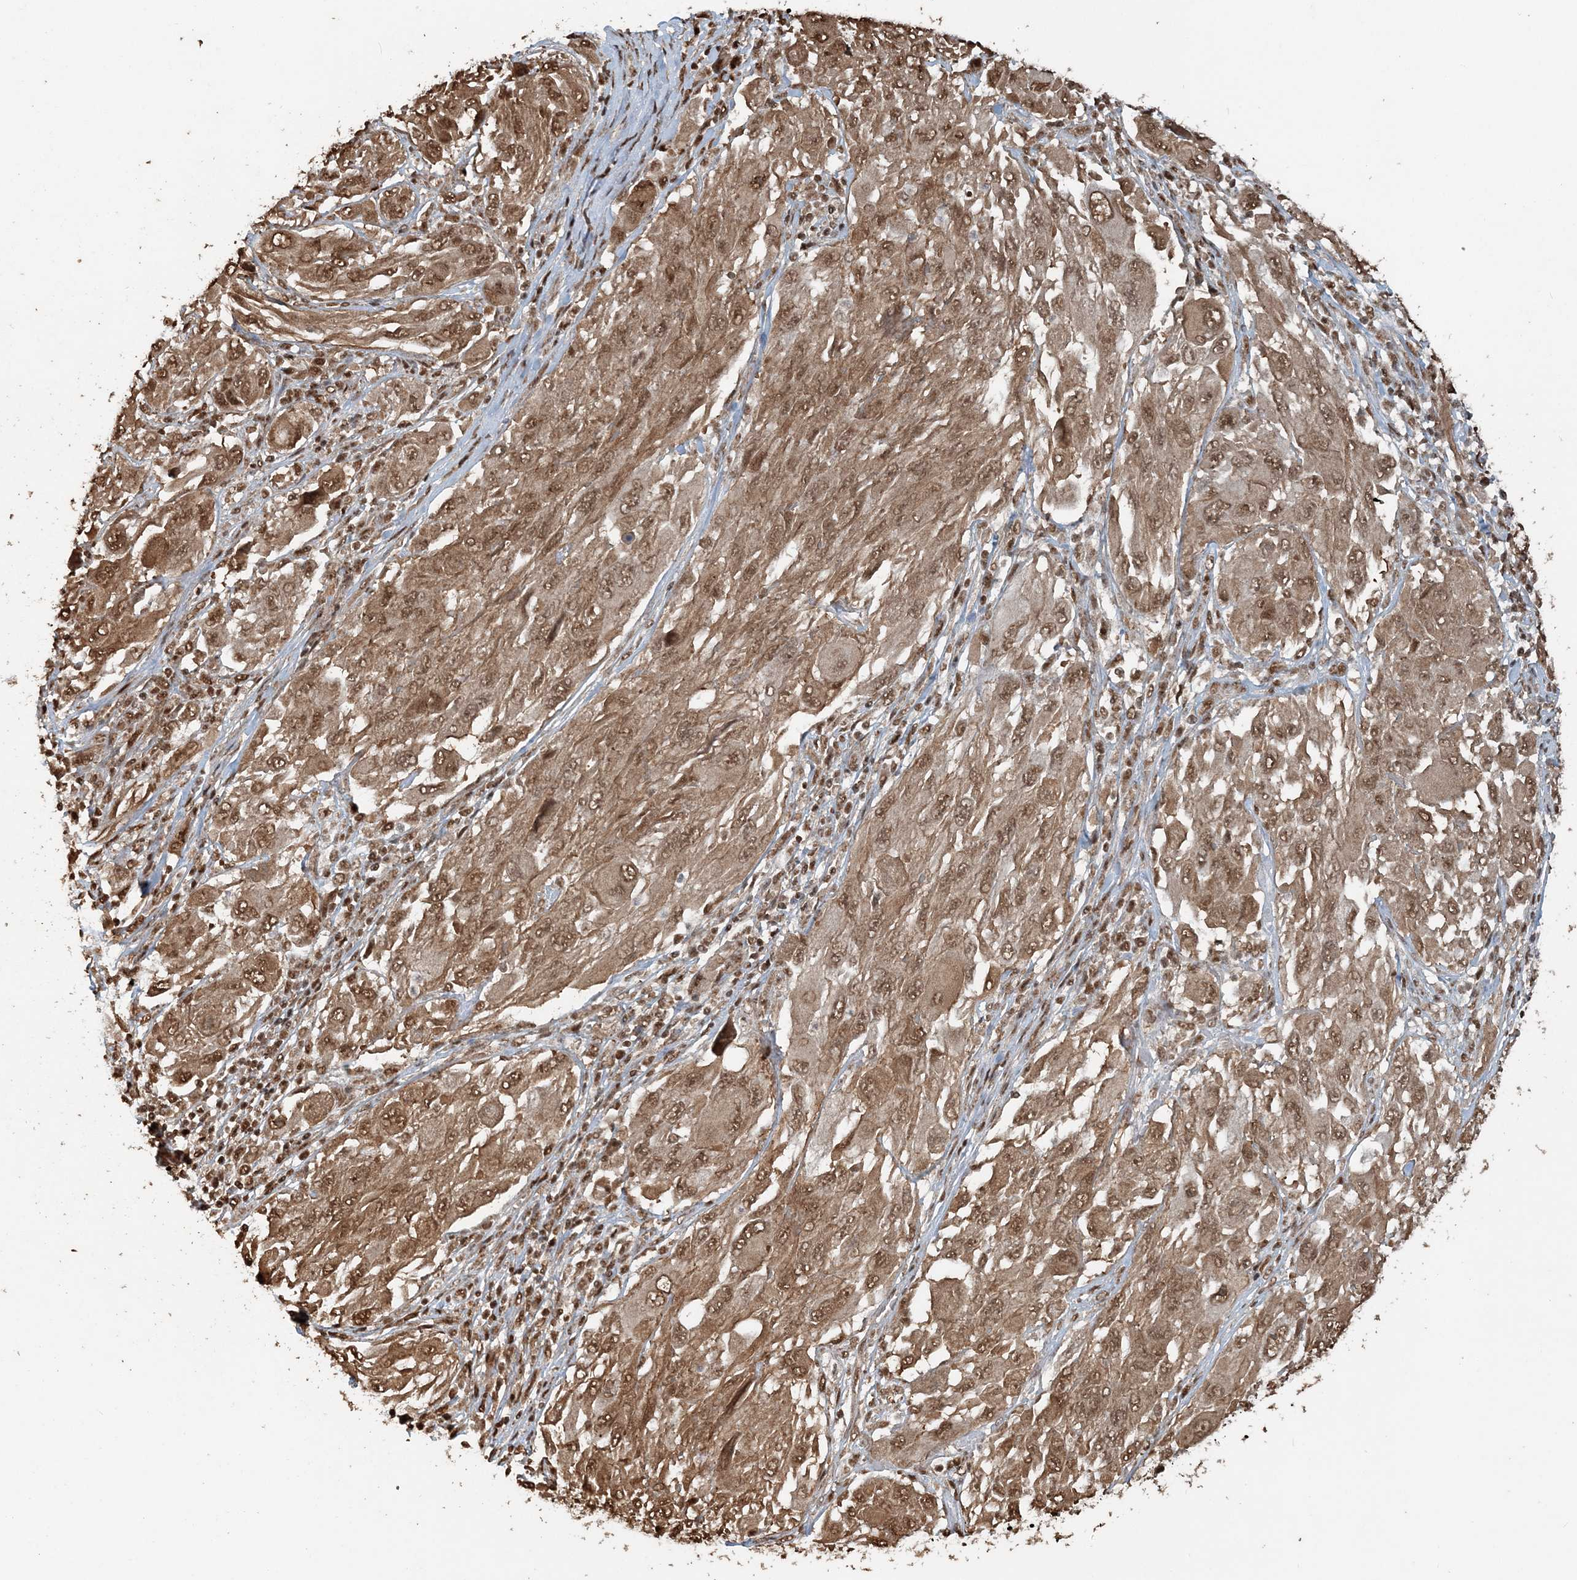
{"staining": {"intensity": "moderate", "quantity": ">75%", "location": "cytoplasmic/membranous,nuclear"}, "tissue": "melanoma", "cell_type": "Tumor cells", "image_type": "cancer", "snomed": [{"axis": "morphology", "description": "Malignant melanoma, NOS"}, {"axis": "topography", "description": "Skin"}], "caption": "There is medium levels of moderate cytoplasmic/membranous and nuclear positivity in tumor cells of malignant melanoma, as demonstrated by immunohistochemical staining (brown color).", "gene": "ARHGAP35", "patient": {"sex": "female", "age": 91}}